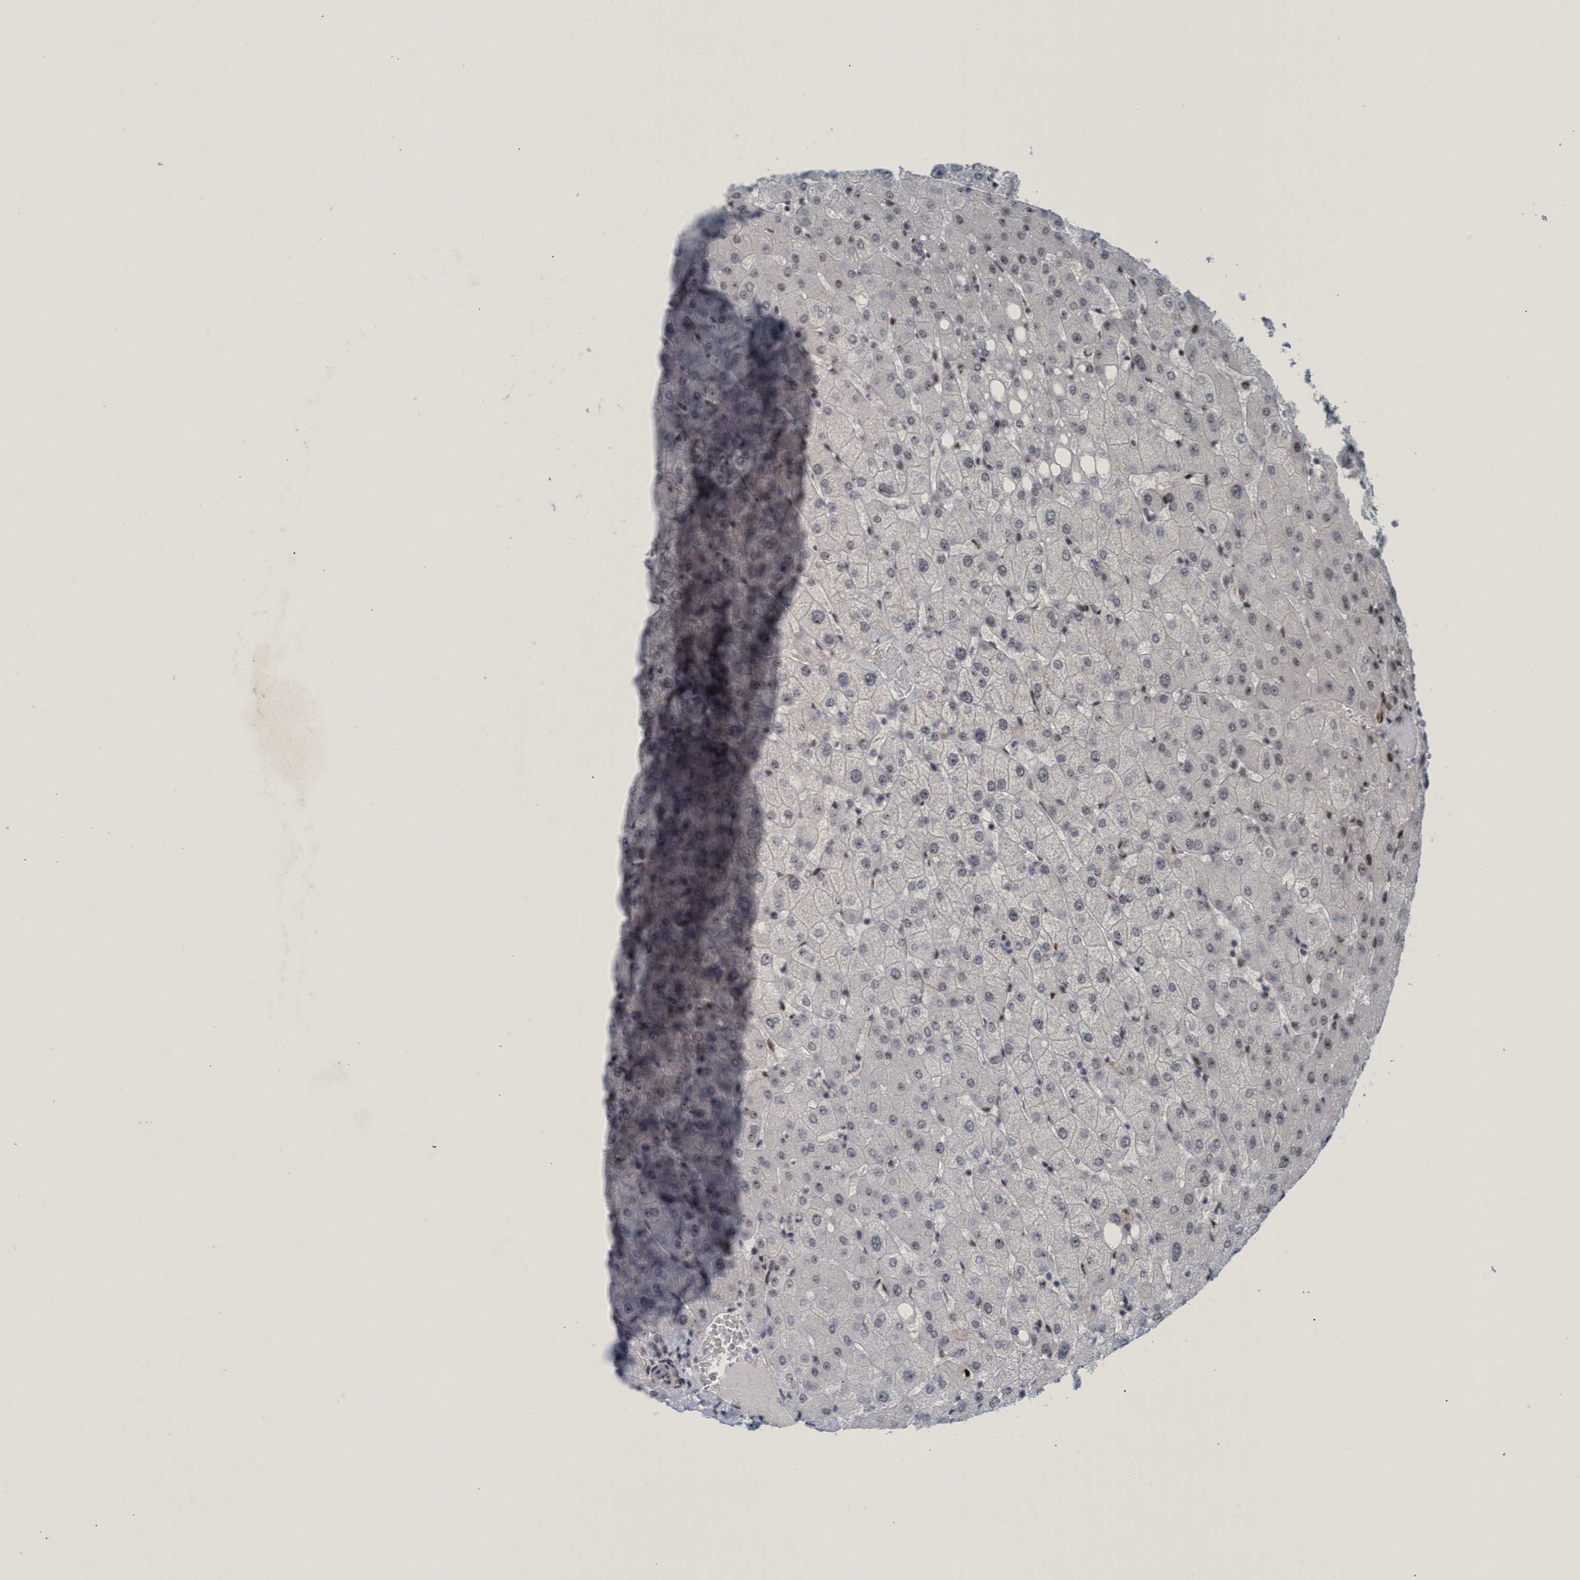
{"staining": {"intensity": "negative", "quantity": "none", "location": "none"}, "tissue": "liver", "cell_type": "Cholangiocytes", "image_type": "normal", "snomed": [{"axis": "morphology", "description": "Normal tissue, NOS"}, {"axis": "topography", "description": "Liver"}], "caption": "A high-resolution image shows IHC staining of benign liver, which reveals no significant expression in cholangiocytes.", "gene": "CWC27", "patient": {"sex": "female", "age": 54}}